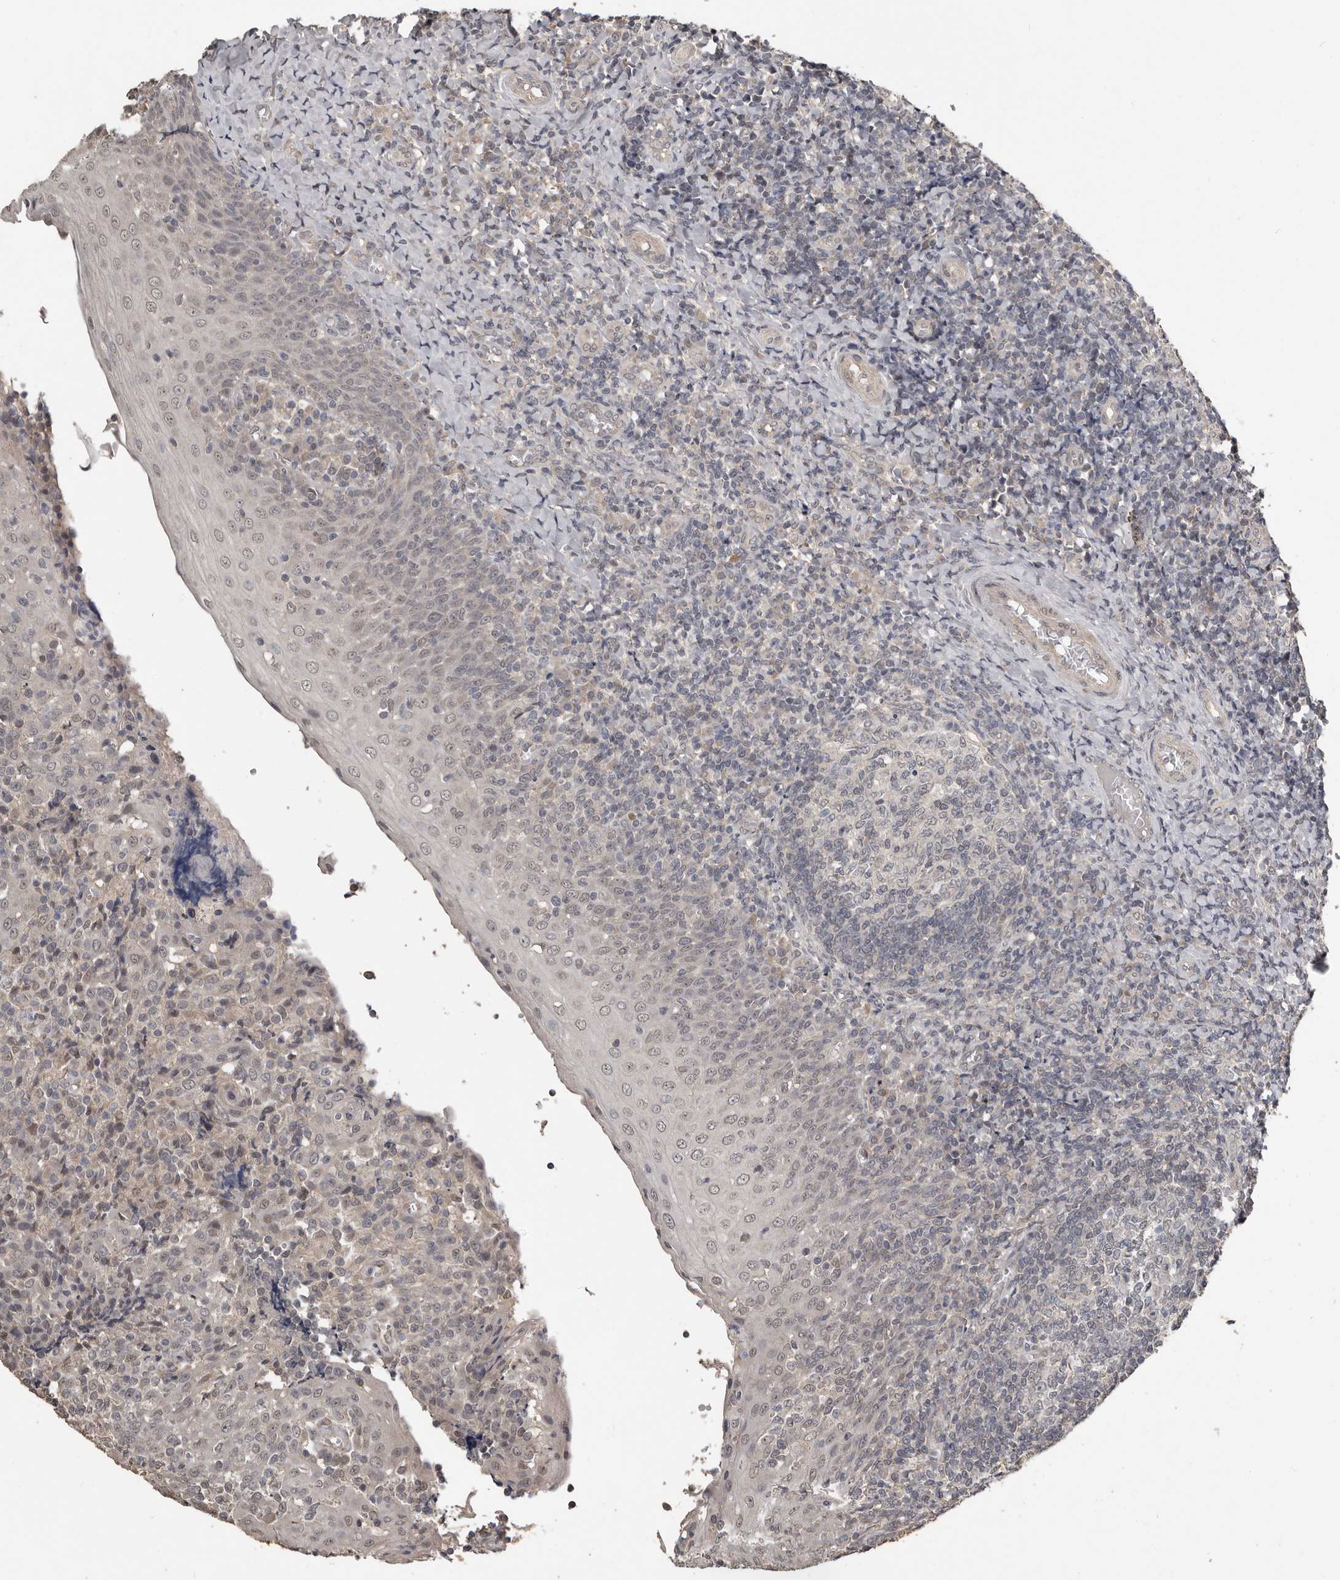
{"staining": {"intensity": "negative", "quantity": "none", "location": "none"}, "tissue": "tonsil", "cell_type": "Germinal center cells", "image_type": "normal", "snomed": [{"axis": "morphology", "description": "Normal tissue, NOS"}, {"axis": "topography", "description": "Tonsil"}], "caption": "This is an immunohistochemistry (IHC) micrograph of unremarkable tonsil. There is no staining in germinal center cells.", "gene": "ZFP14", "patient": {"sex": "female", "age": 19}}